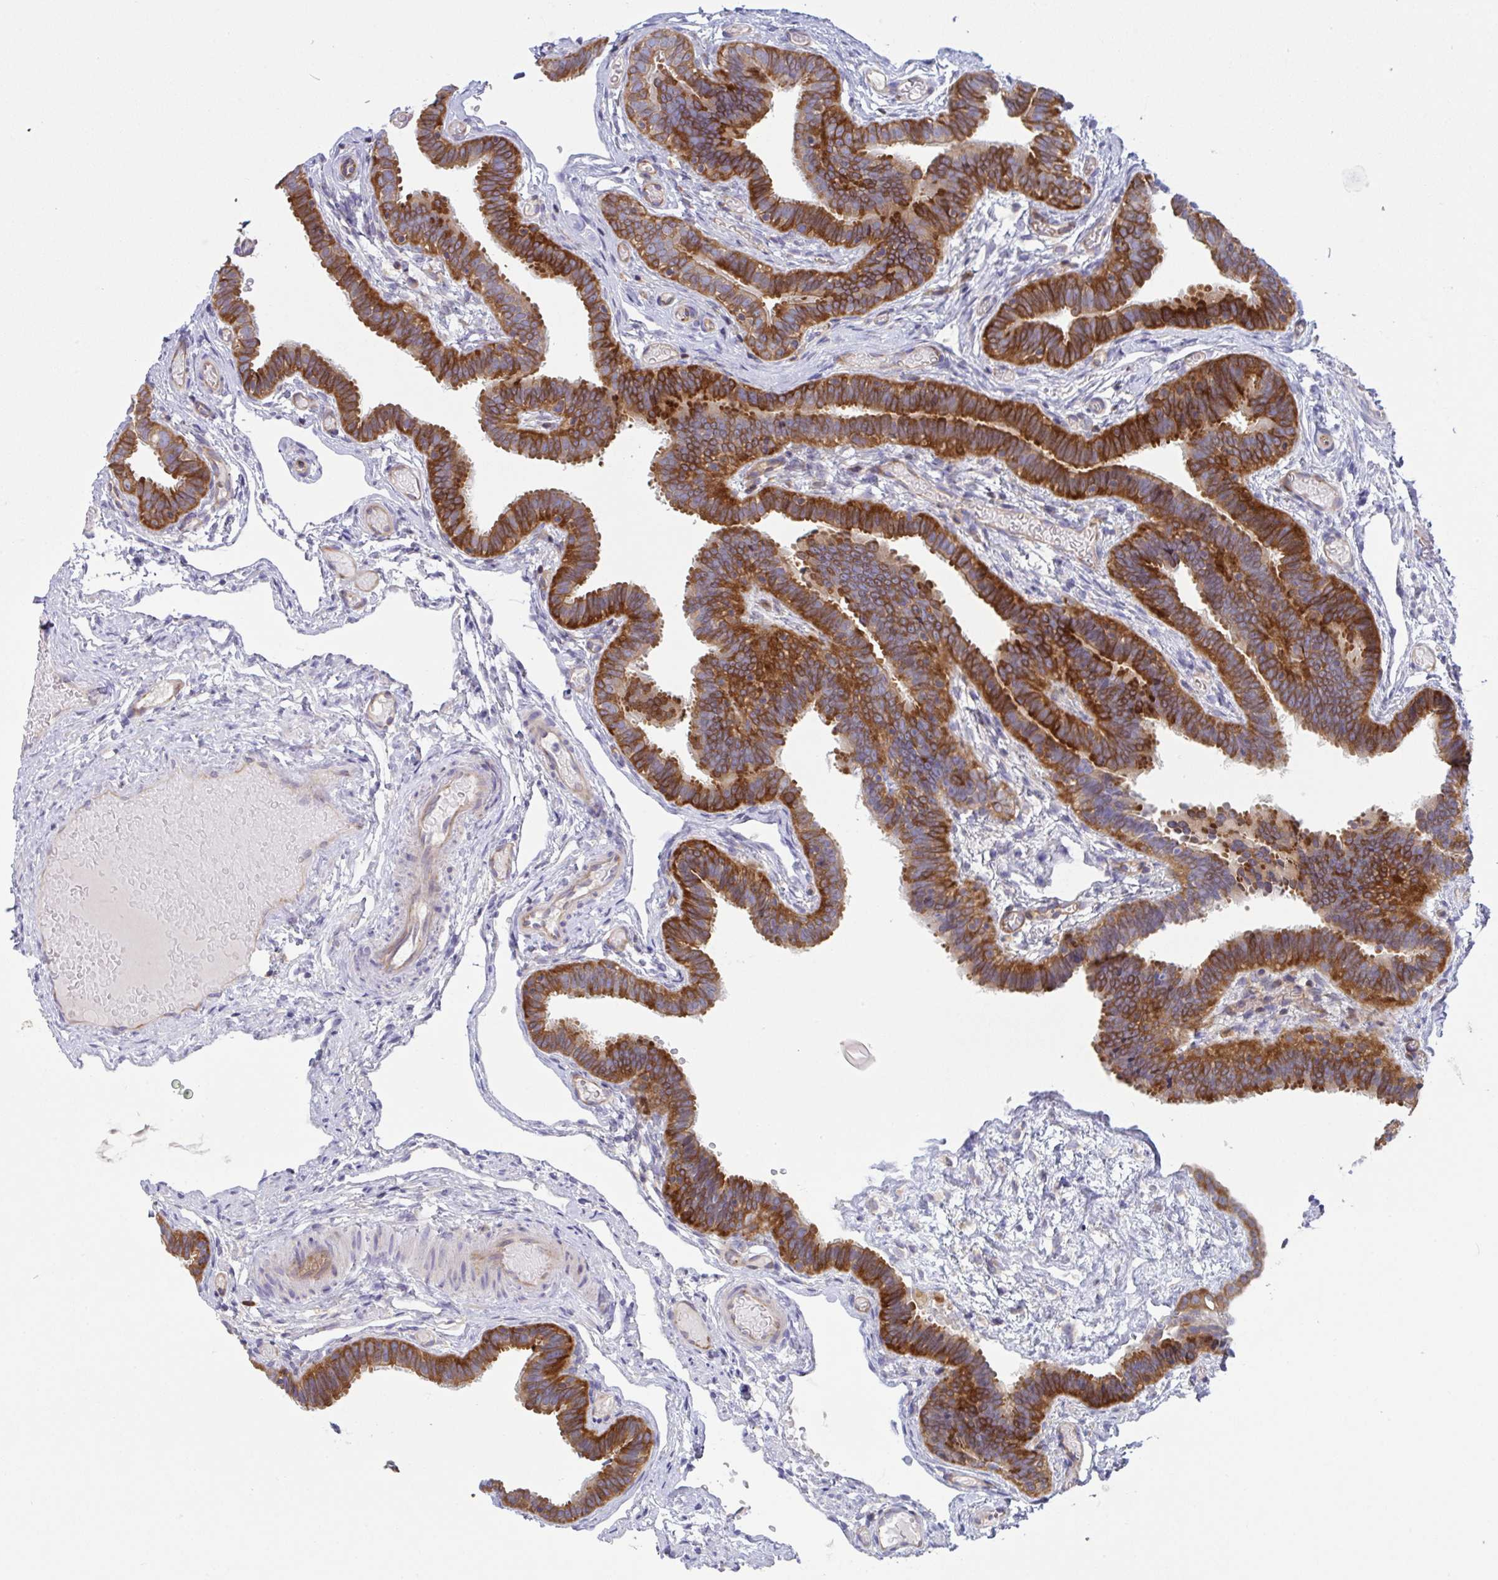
{"staining": {"intensity": "strong", "quantity": ">75%", "location": "cytoplasmic/membranous"}, "tissue": "fallopian tube", "cell_type": "Glandular cells", "image_type": "normal", "snomed": [{"axis": "morphology", "description": "Normal tissue, NOS"}, {"axis": "topography", "description": "Fallopian tube"}], "caption": "Immunohistochemistry staining of unremarkable fallopian tube, which demonstrates high levels of strong cytoplasmic/membranous positivity in approximately >75% of glandular cells indicating strong cytoplasmic/membranous protein positivity. The staining was performed using DAB (3,3'-diaminobenzidine) (brown) for protein detection and nuclei were counterstained in hematoxylin (blue).", "gene": "YARS2", "patient": {"sex": "female", "age": 37}}